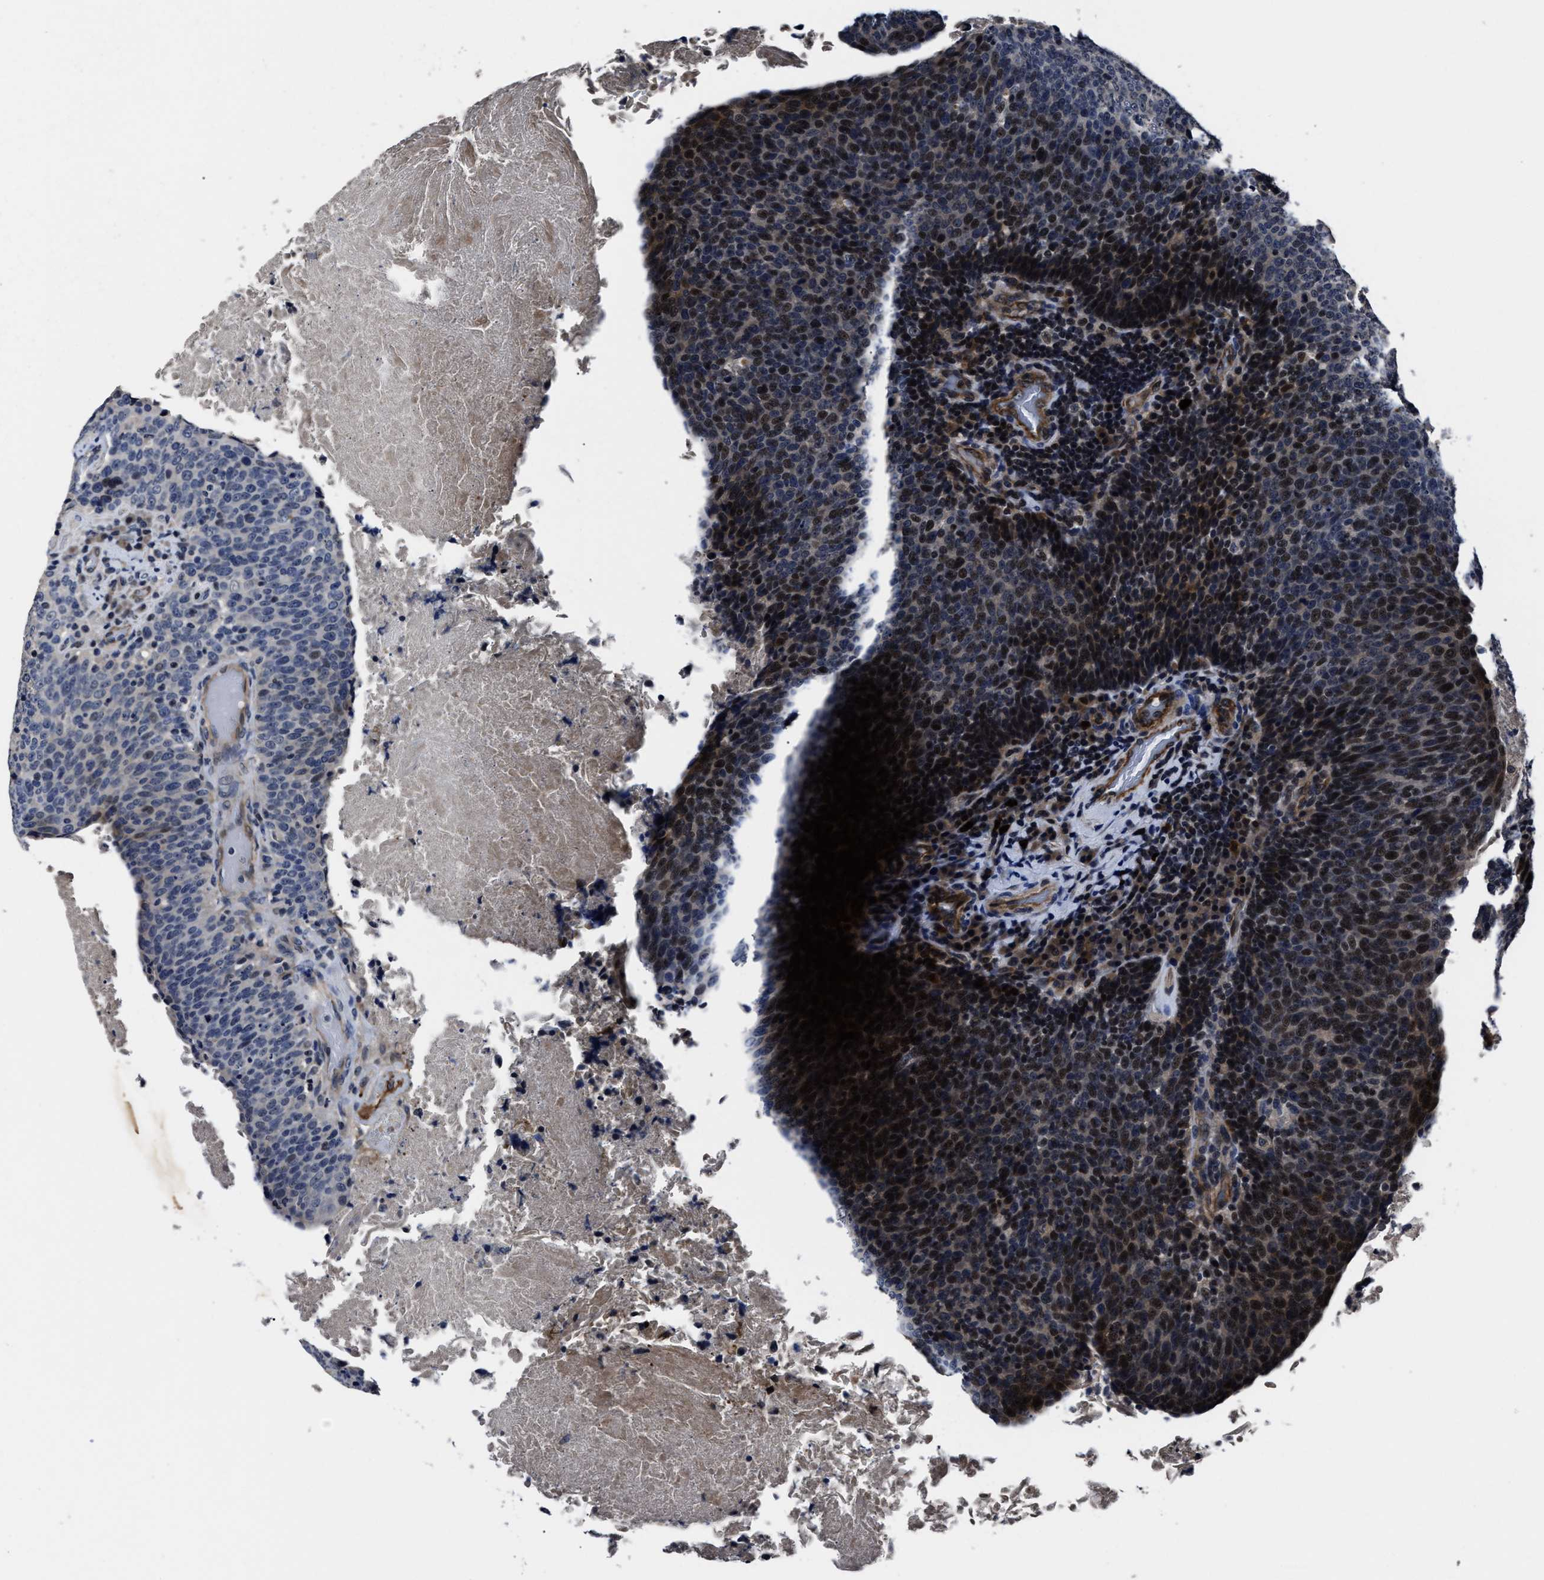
{"staining": {"intensity": "strong", "quantity": "25%-75%", "location": "nuclear"}, "tissue": "head and neck cancer", "cell_type": "Tumor cells", "image_type": "cancer", "snomed": [{"axis": "morphology", "description": "Squamous cell carcinoma, NOS"}, {"axis": "morphology", "description": "Squamous cell carcinoma, metastatic, NOS"}, {"axis": "topography", "description": "Lymph node"}, {"axis": "topography", "description": "Head-Neck"}], "caption": "Immunohistochemical staining of head and neck cancer reveals high levels of strong nuclear protein expression in about 25%-75% of tumor cells.", "gene": "RSBN1L", "patient": {"sex": "male", "age": 62}}